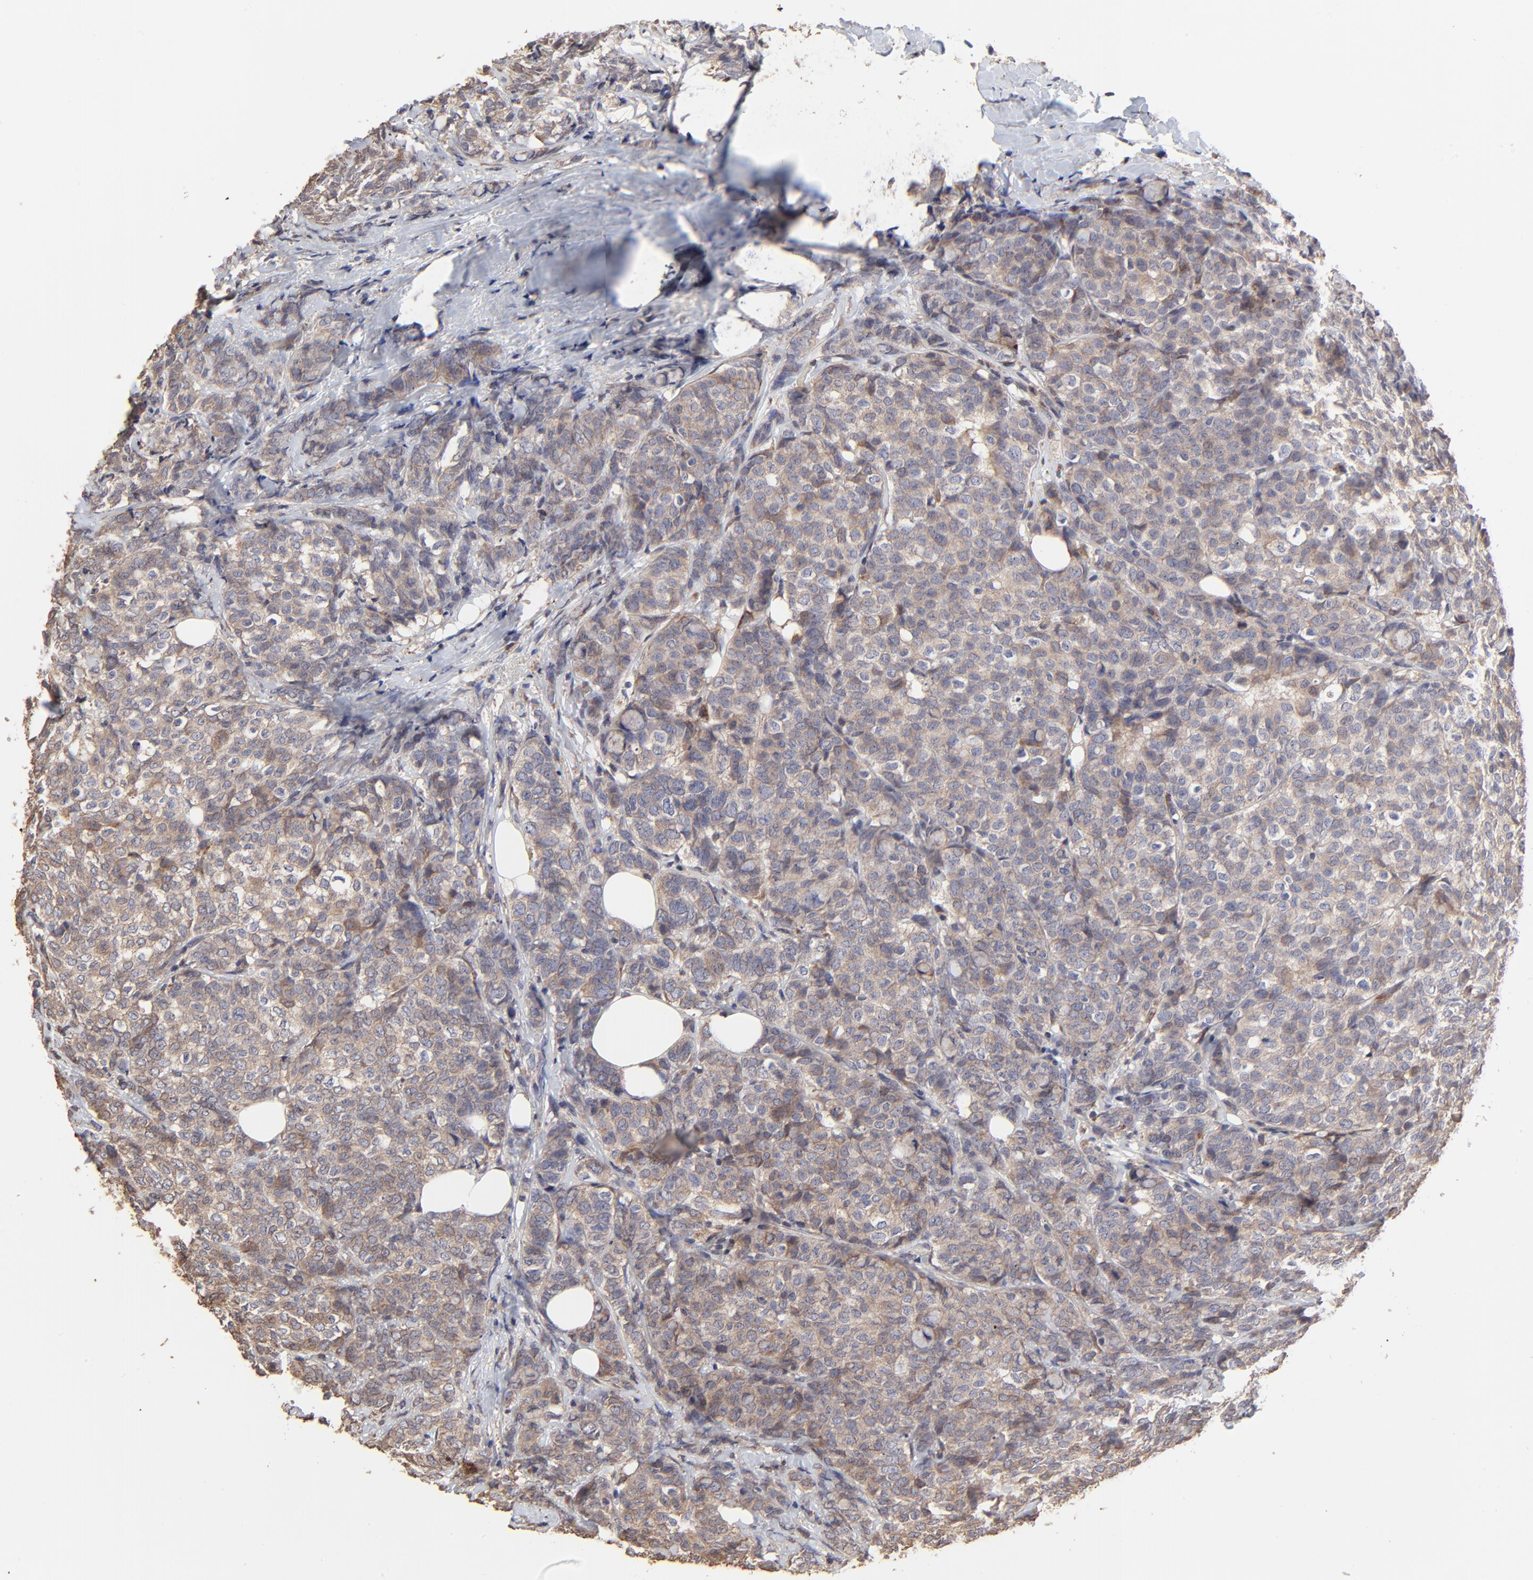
{"staining": {"intensity": "moderate", "quantity": ">75%", "location": "cytoplasmic/membranous"}, "tissue": "breast cancer", "cell_type": "Tumor cells", "image_type": "cancer", "snomed": [{"axis": "morphology", "description": "Lobular carcinoma"}, {"axis": "topography", "description": "Breast"}], "caption": "A brown stain highlights moderate cytoplasmic/membranous positivity of a protein in human lobular carcinoma (breast) tumor cells.", "gene": "ELP2", "patient": {"sex": "female", "age": 60}}